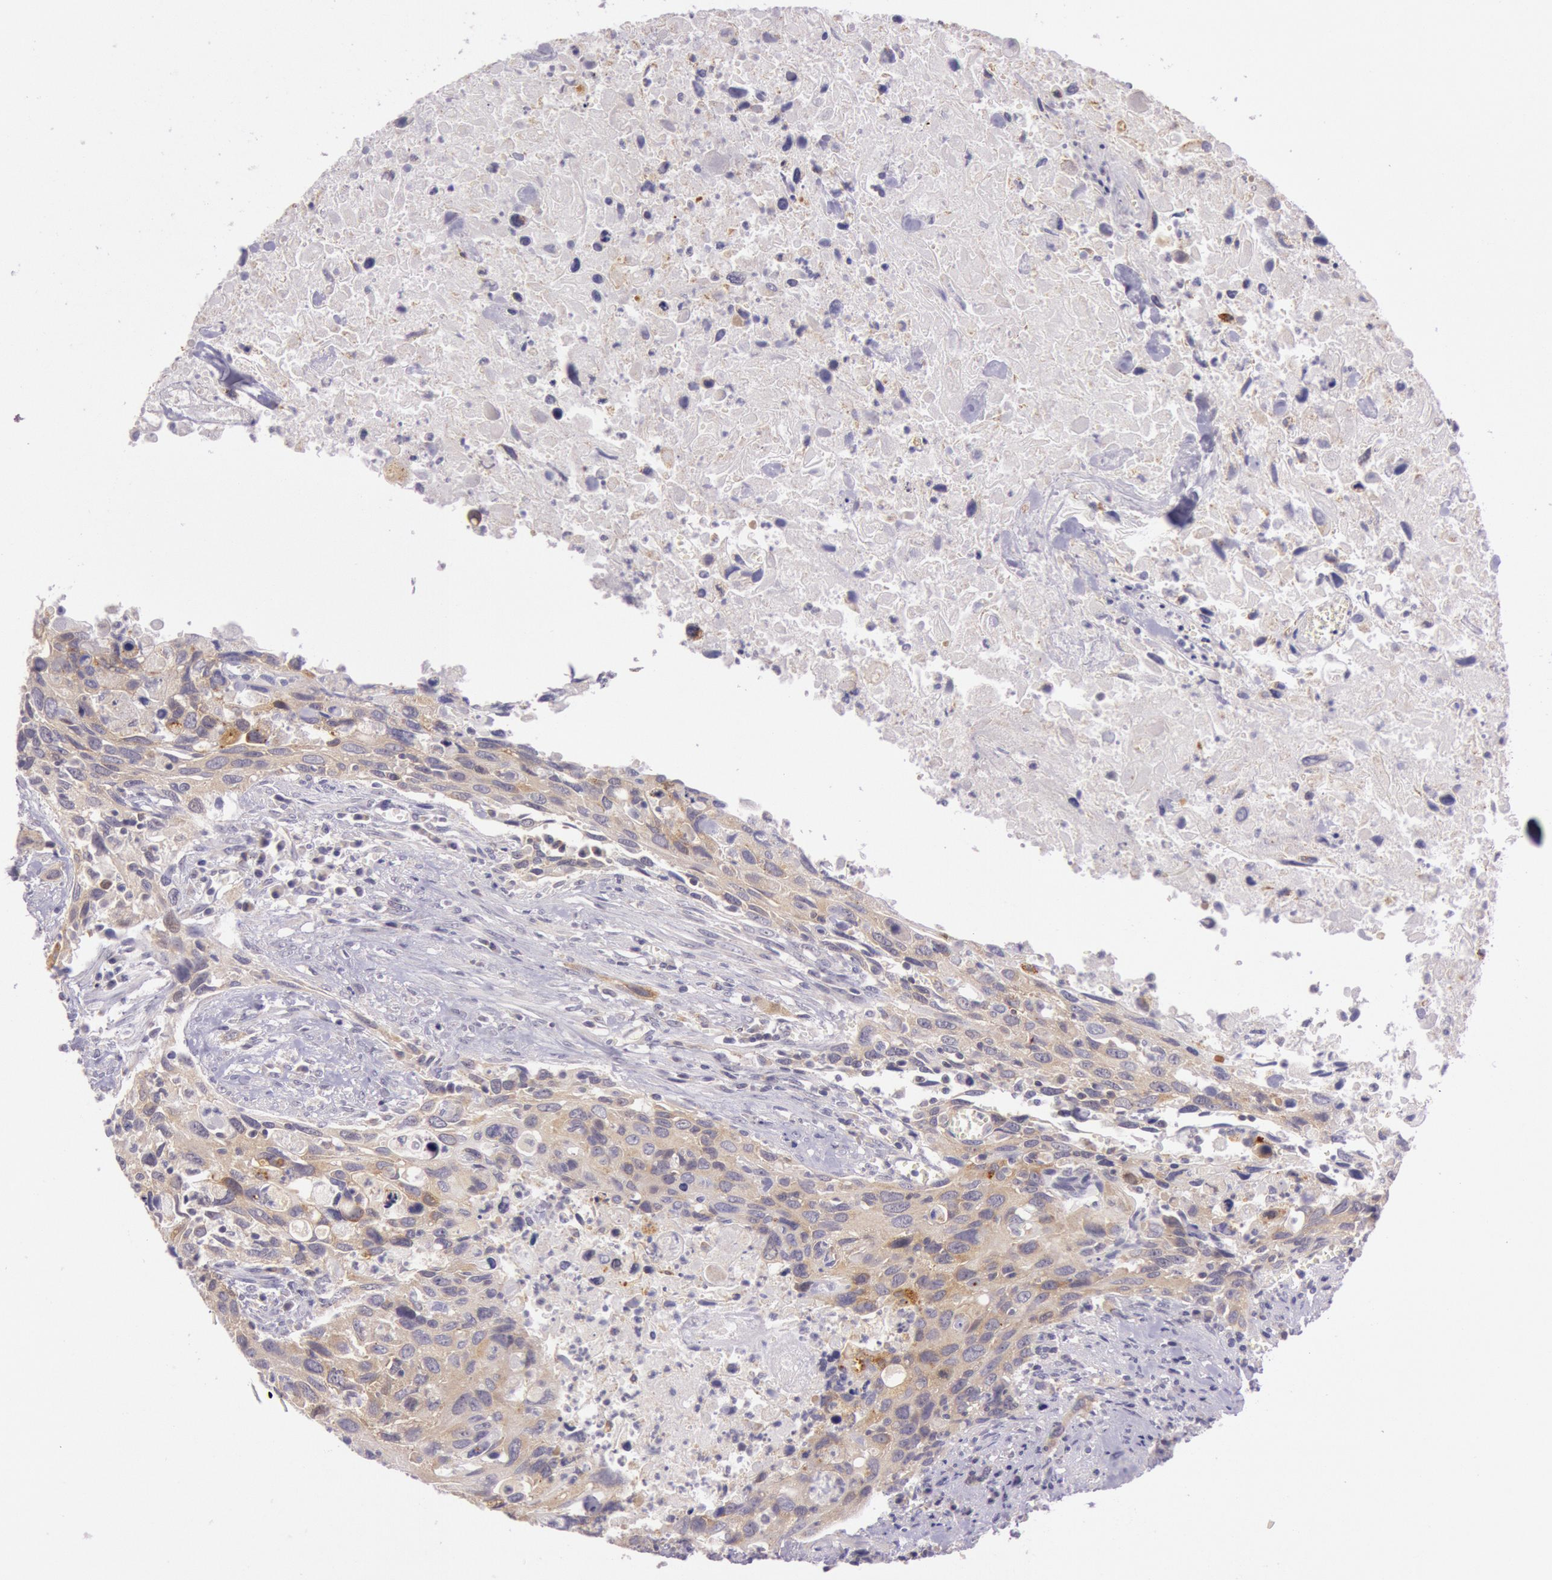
{"staining": {"intensity": "moderate", "quantity": ">75%", "location": "cytoplasmic/membranous"}, "tissue": "urothelial cancer", "cell_type": "Tumor cells", "image_type": "cancer", "snomed": [{"axis": "morphology", "description": "Urothelial carcinoma, High grade"}, {"axis": "topography", "description": "Urinary bladder"}], "caption": "Protein analysis of high-grade urothelial carcinoma tissue reveals moderate cytoplasmic/membranous positivity in approximately >75% of tumor cells. (brown staining indicates protein expression, while blue staining denotes nuclei).", "gene": "CDK16", "patient": {"sex": "male", "age": 71}}